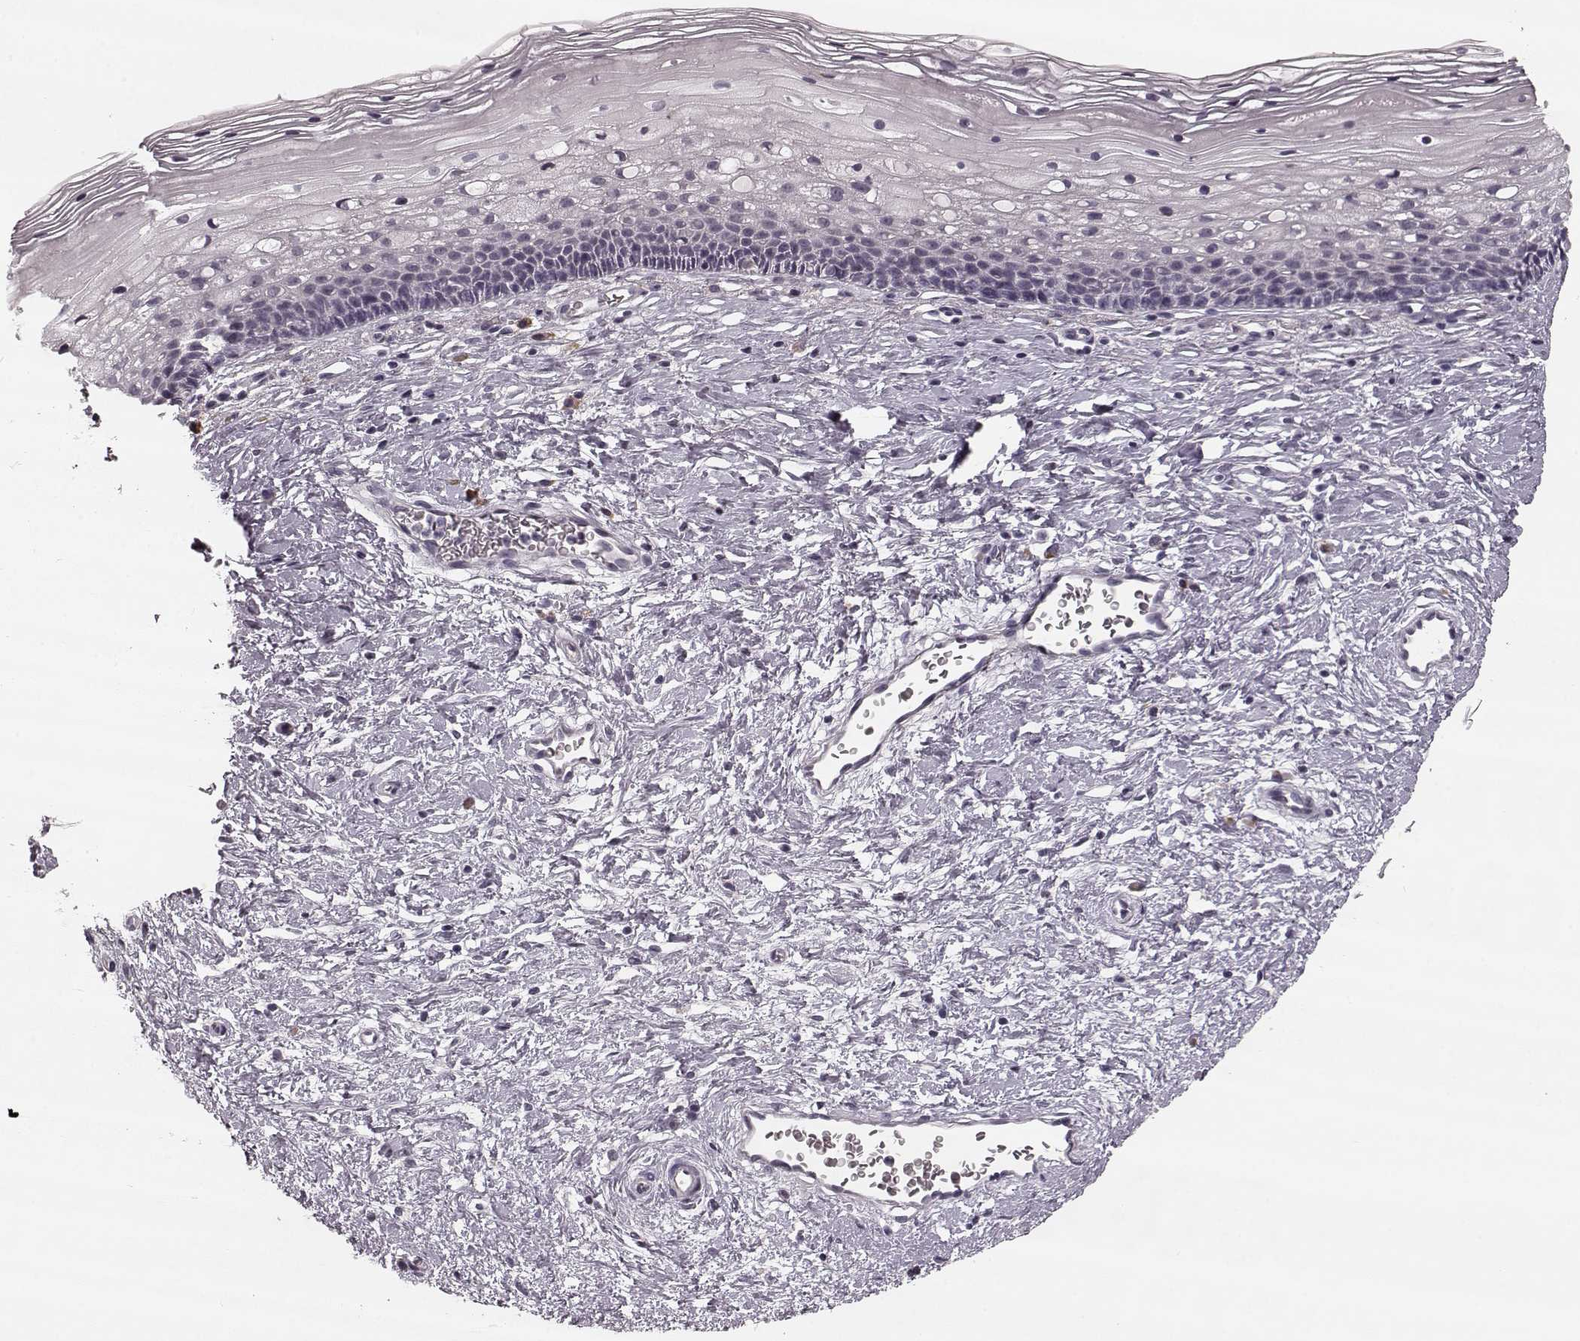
{"staining": {"intensity": "negative", "quantity": "none", "location": "none"}, "tissue": "cervix", "cell_type": "Glandular cells", "image_type": "normal", "snomed": [{"axis": "morphology", "description": "Normal tissue, NOS"}, {"axis": "topography", "description": "Cervix"}], "caption": "An immunohistochemistry photomicrograph of benign cervix is shown. There is no staining in glandular cells of cervix.", "gene": "FAM234B", "patient": {"sex": "female", "age": 34}}